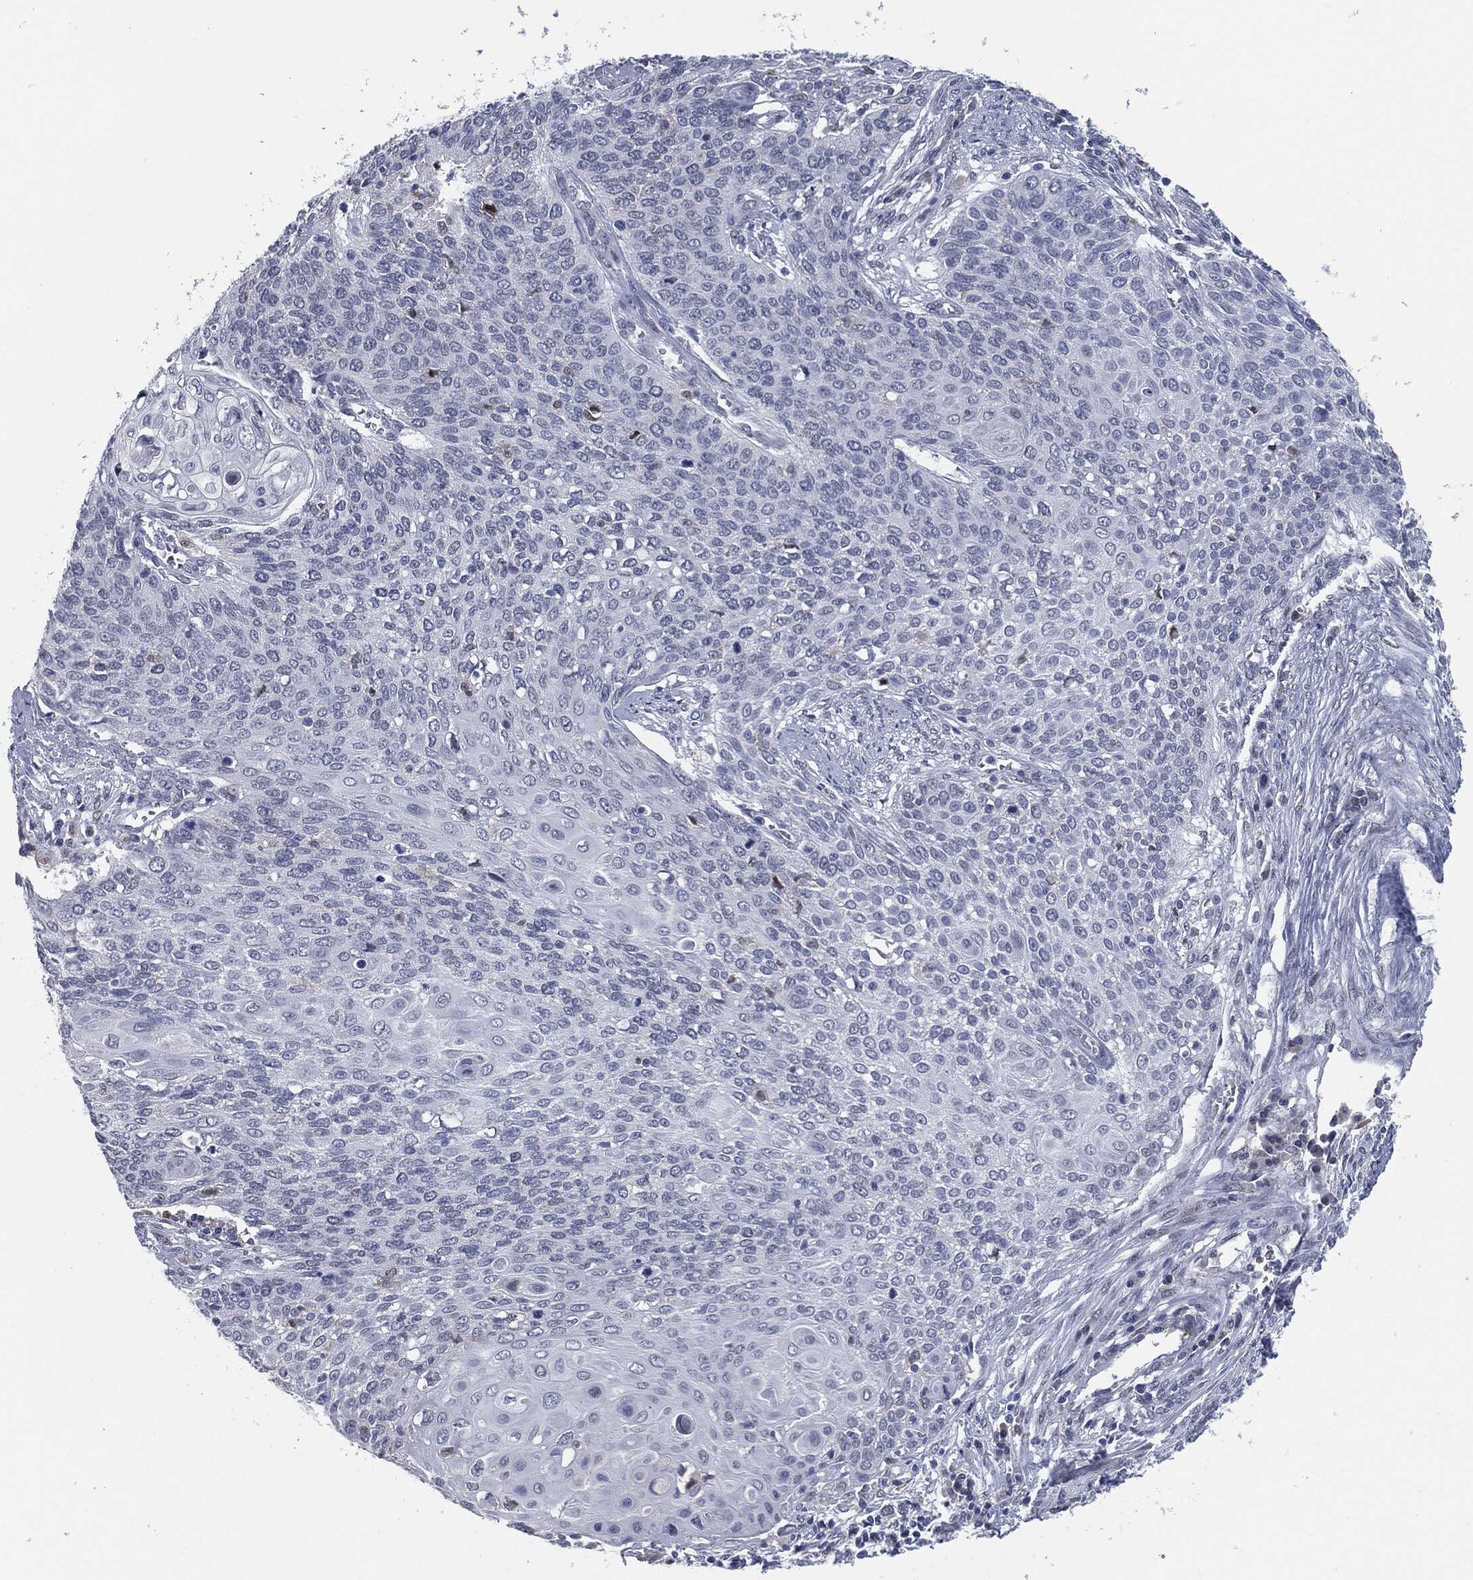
{"staining": {"intensity": "negative", "quantity": "none", "location": "none"}, "tissue": "cervical cancer", "cell_type": "Tumor cells", "image_type": "cancer", "snomed": [{"axis": "morphology", "description": "Squamous cell carcinoma, NOS"}, {"axis": "topography", "description": "Cervix"}], "caption": "Immunohistochemistry of cervical squamous cell carcinoma displays no expression in tumor cells. Brightfield microscopy of immunohistochemistry stained with DAB (brown) and hematoxylin (blue), captured at high magnification.", "gene": "PROM1", "patient": {"sex": "female", "age": 39}}